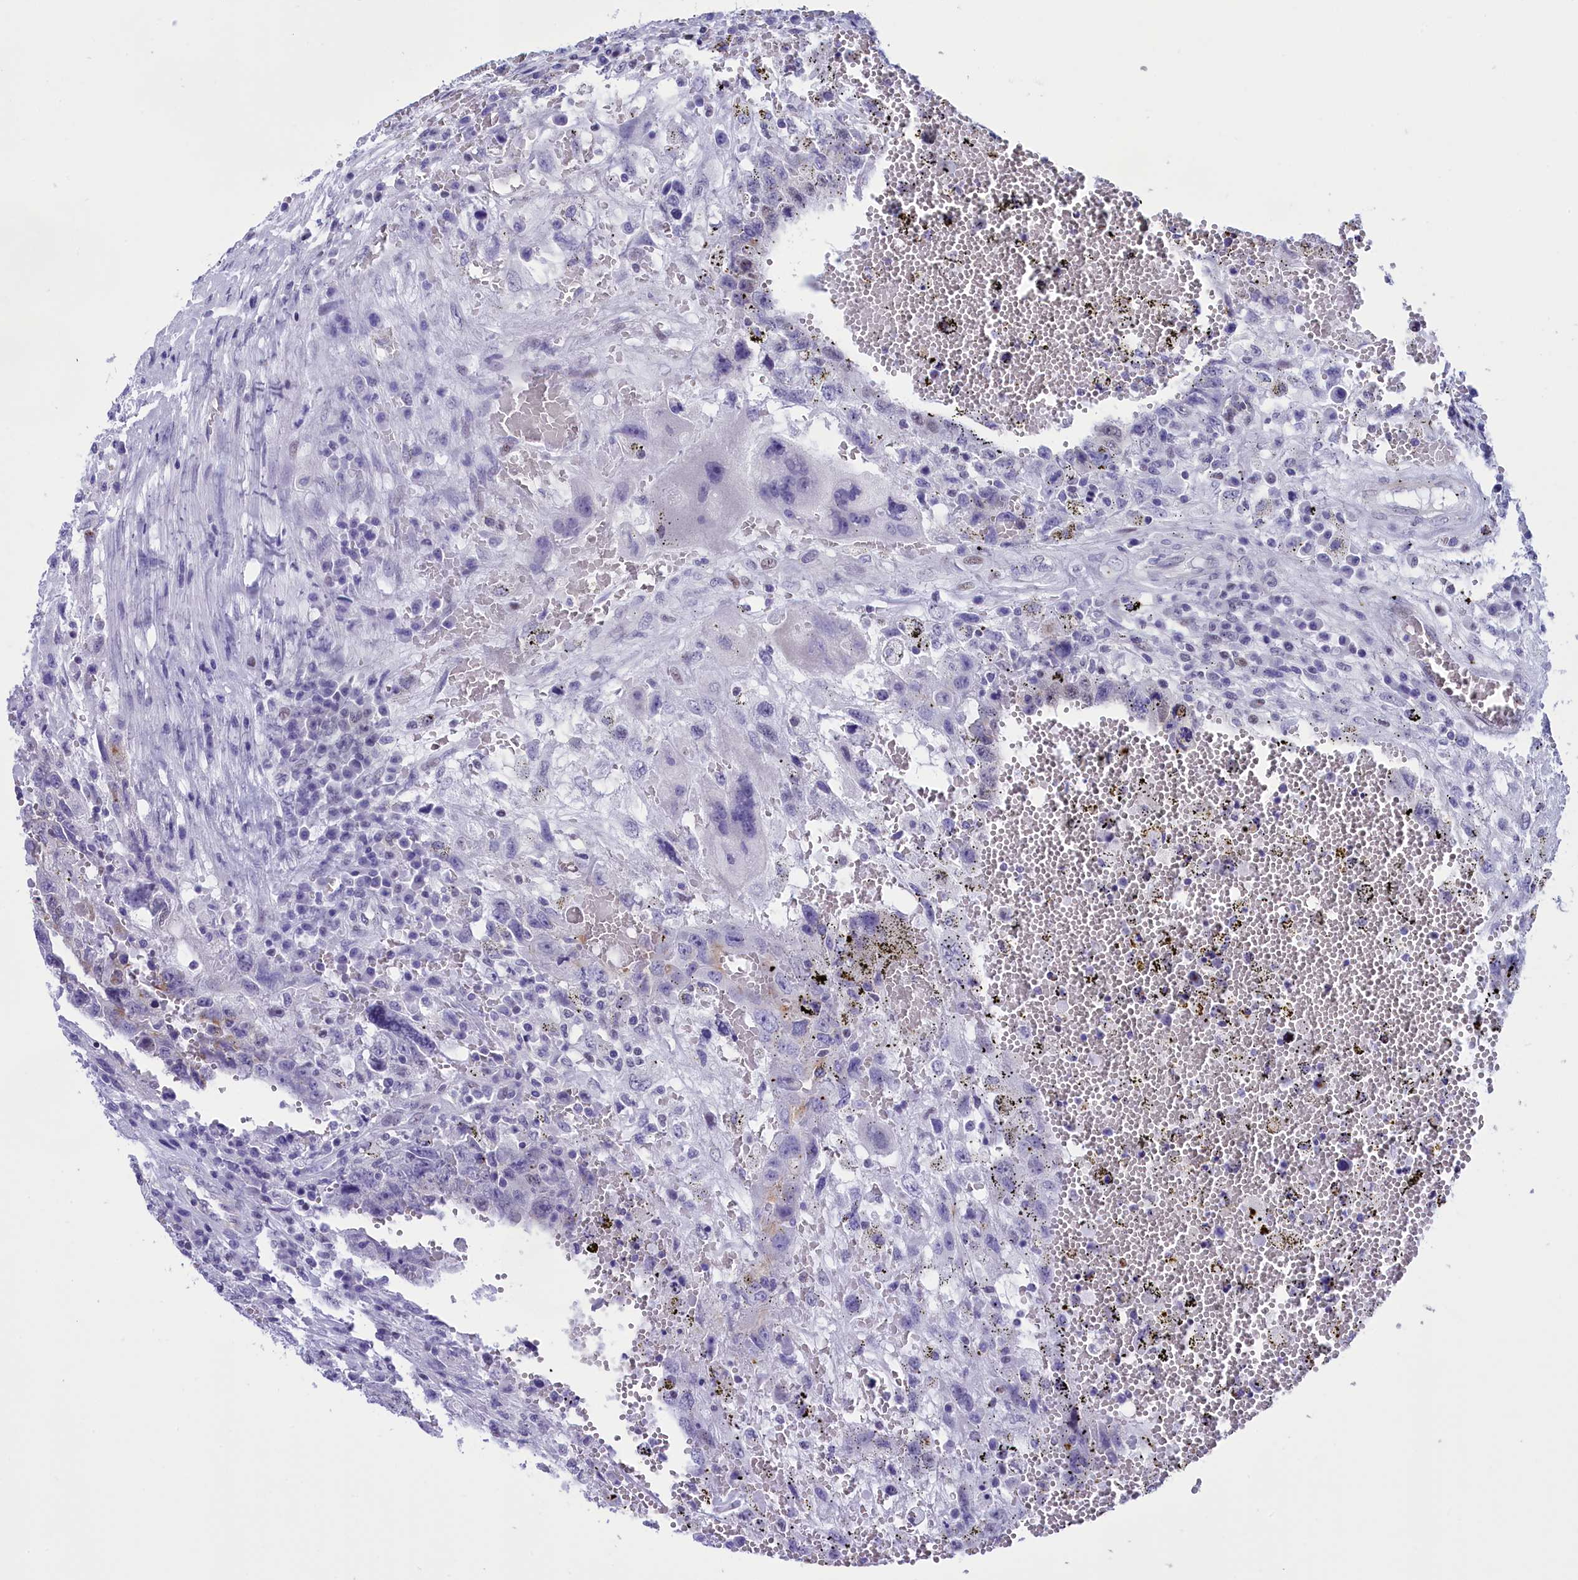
{"staining": {"intensity": "negative", "quantity": "none", "location": "none"}, "tissue": "testis cancer", "cell_type": "Tumor cells", "image_type": "cancer", "snomed": [{"axis": "morphology", "description": "Carcinoma, Embryonal, NOS"}, {"axis": "topography", "description": "Testis"}], "caption": "DAB immunohistochemical staining of testis cancer (embryonal carcinoma) exhibits no significant expression in tumor cells.", "gene": "SPIRE2", "patient": {"sex": "male", "age": 26}}